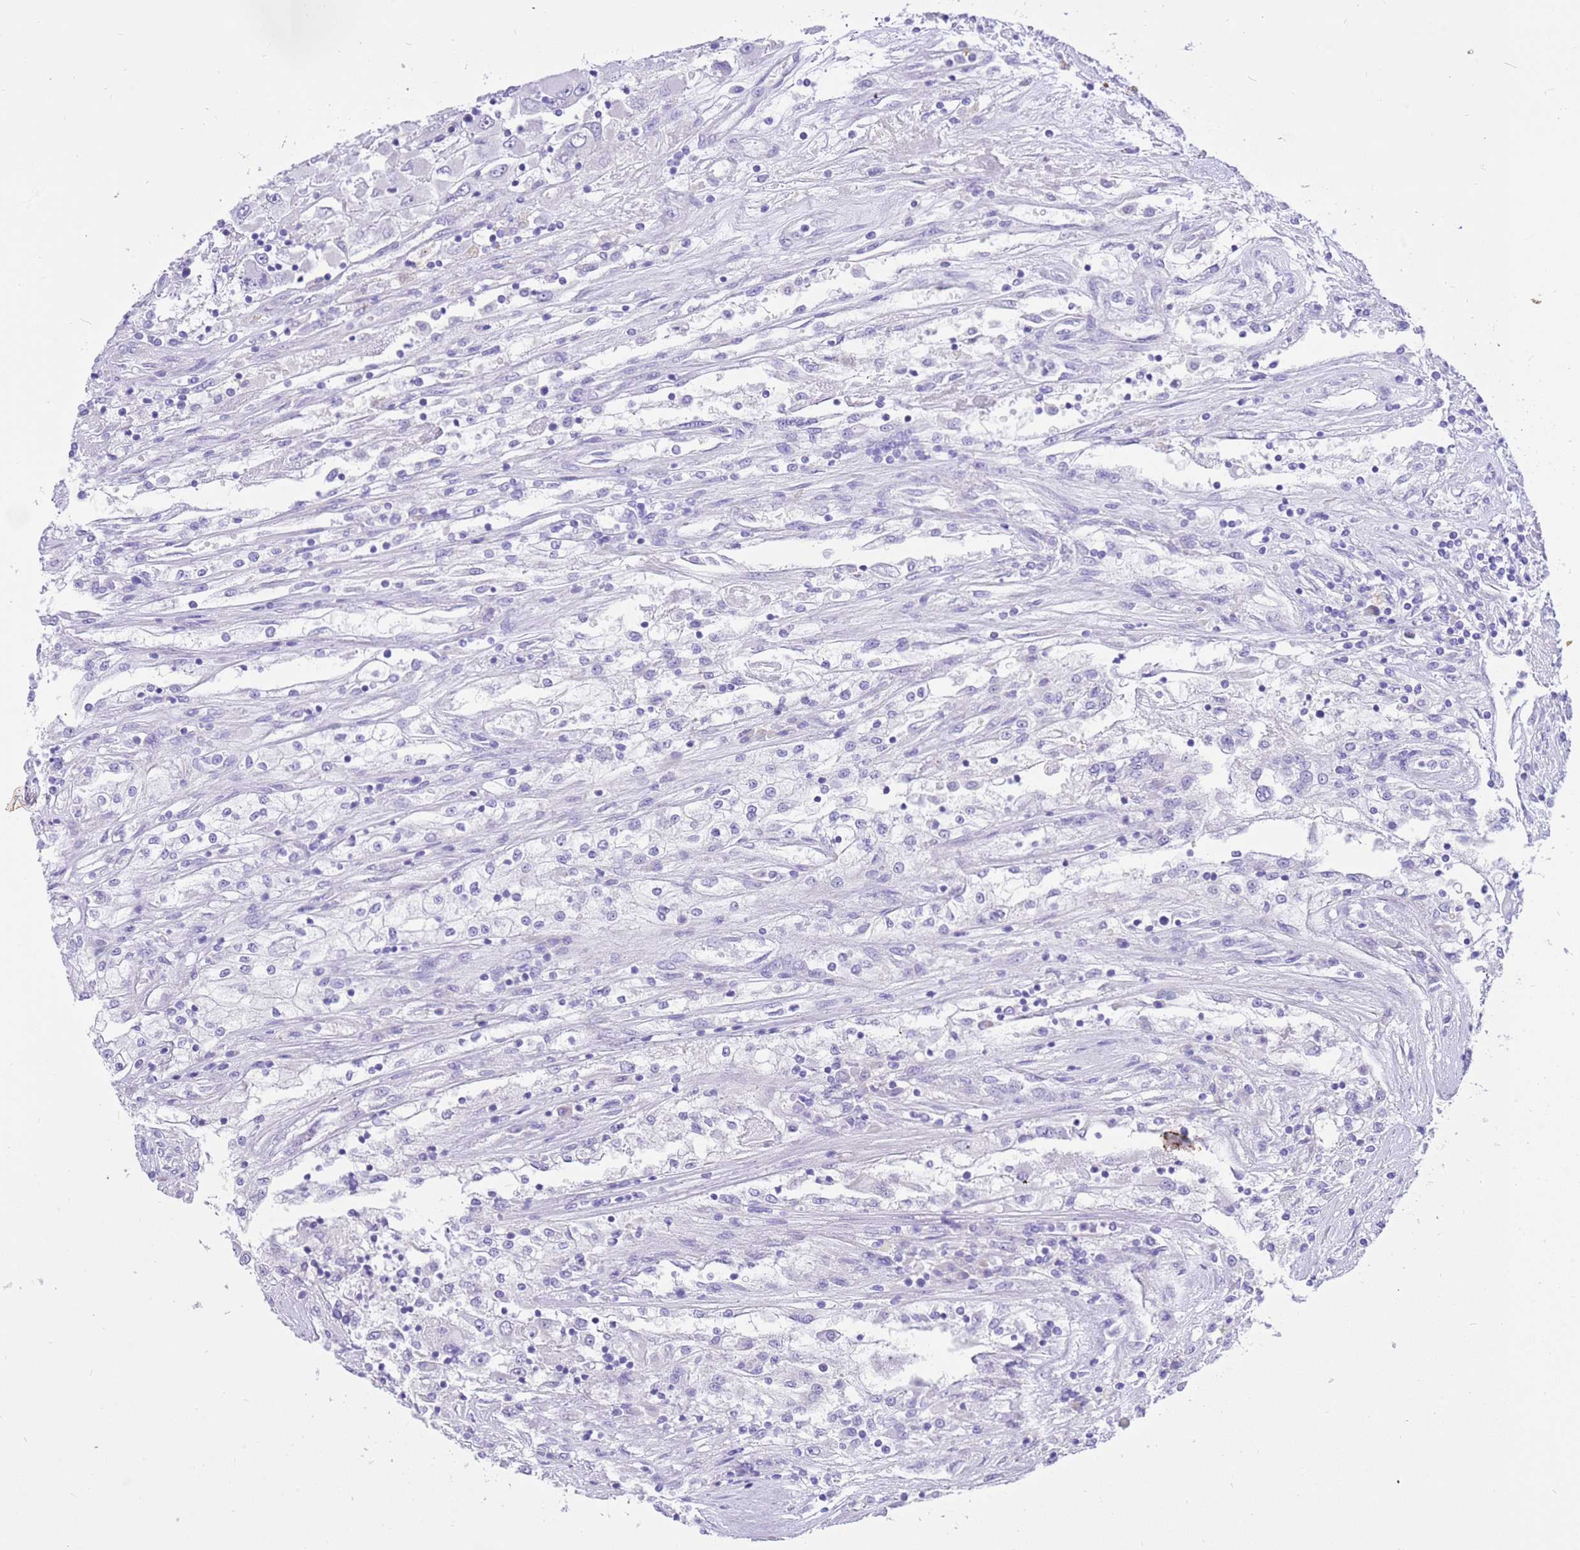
{"staining": {"intensity": "negative", "quantity": "none", "location": "none"}, "tissue": "renal cancer", "cell_type": "Tumor cells", "image_type": "cancer", "snomed": [{"axis": "morphology", "description": "Adenocarcinoma, NOS"}, {"axis": "topography", "description": "Kidney"}], "caption": "This histopathology image is of adenocarcinoma (renal) stained with immunohistochemistry to label a protein in brown with the nuclei are counter-stained blue. There is no expression in tumor cells. (DAB (3,3'-diaminobenzidine) immunohistochemistry (IHC) visualized using brightfield microscopy, high magnification).", "gene": "R3HDM4", "patient": {"sex": "female", "age": 52}}